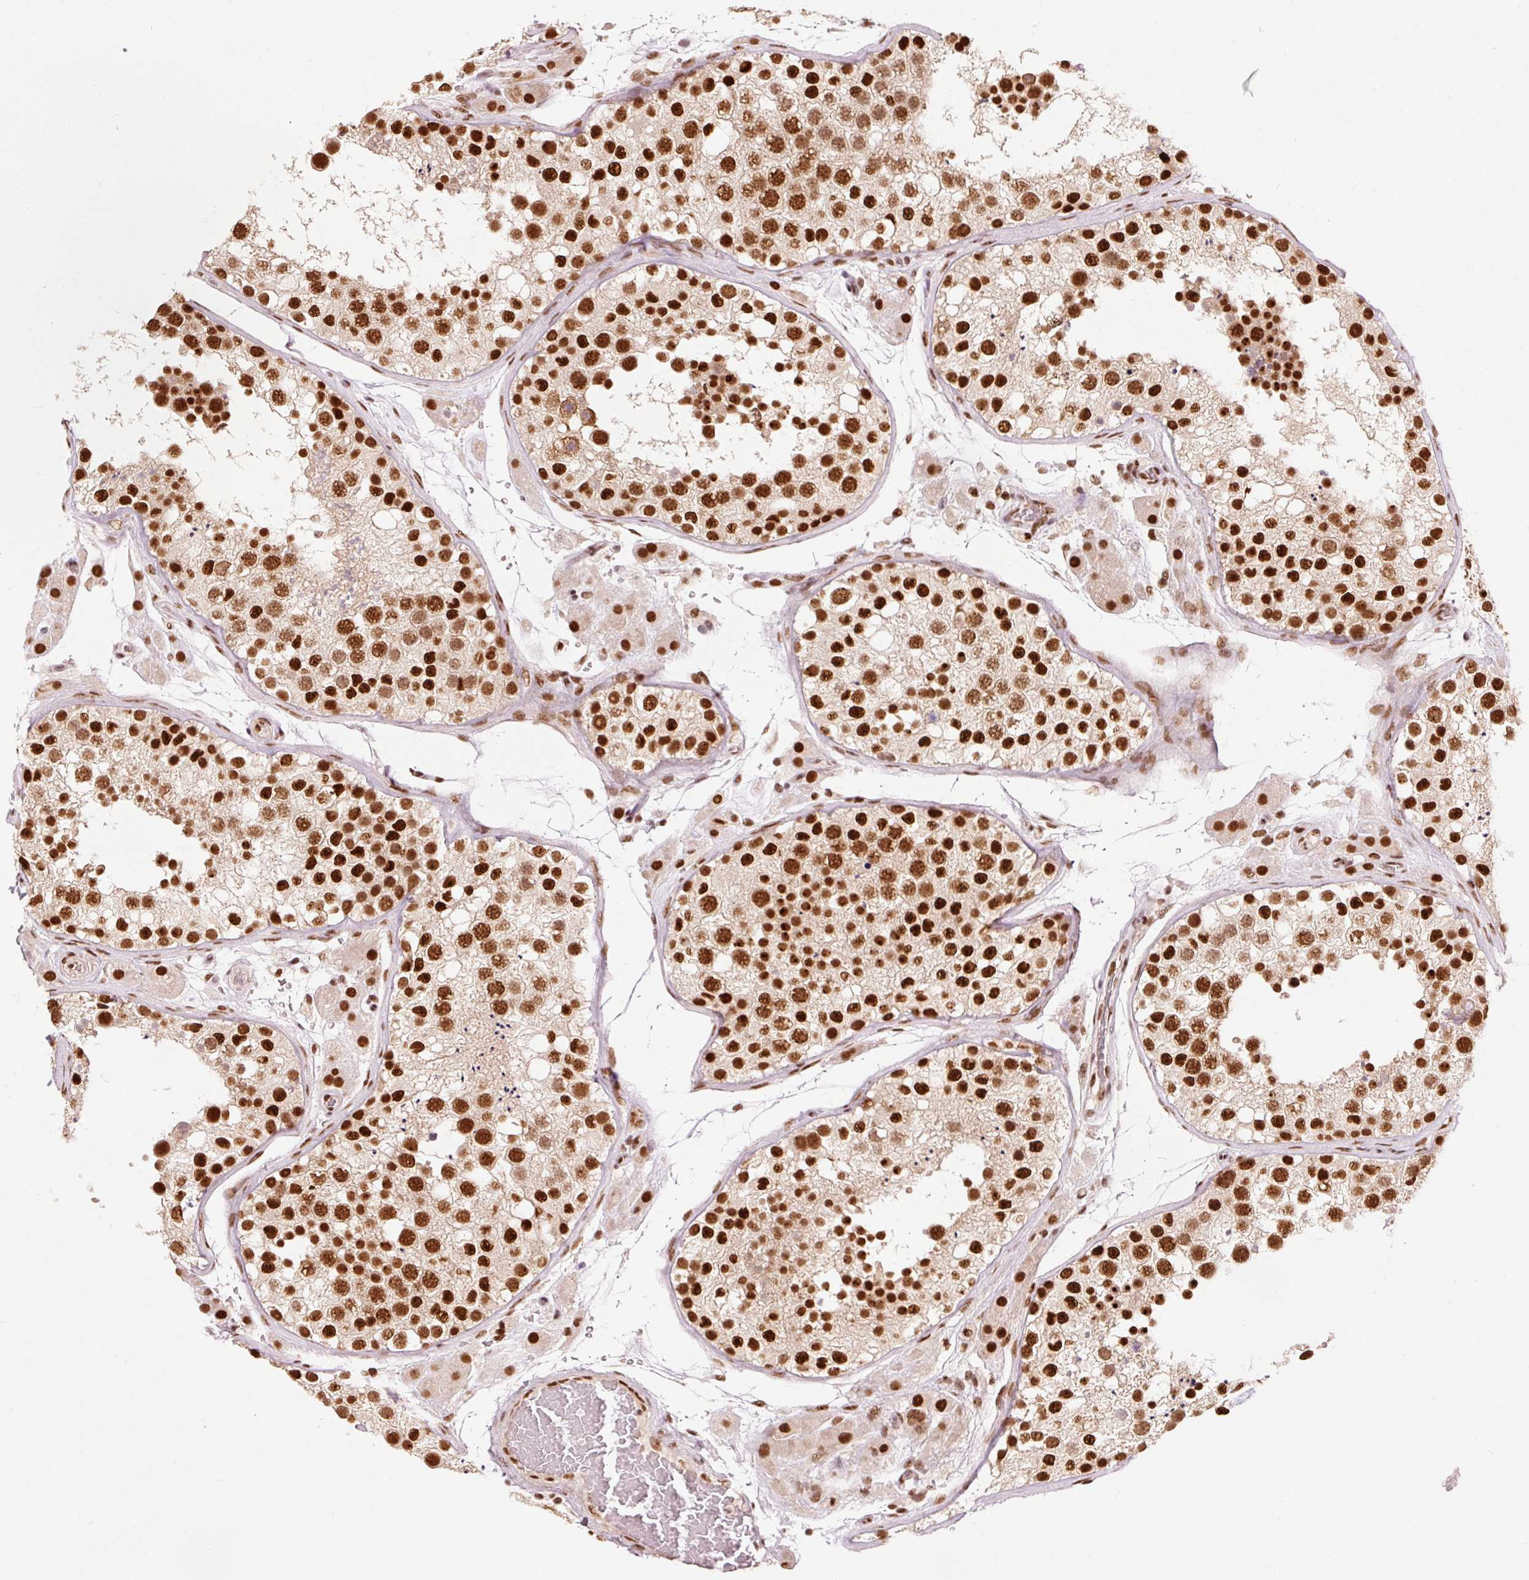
{"staining": {"intensity": "strong", "quantity": ">75%", "location": "nuclear"}, "tissue": "testis", "cell_type": "Cells in seminiferous ducts", "image_type": "normal", "snomed": [{"axis": "morphology", "description": "Normal tissue, NOS"}, {"axis": "topography", "description": "Testis"}], "caption": "An IHC photomicrograph of benign tissue is shown. Protein staining in brown labels strong nuclear positivity in testis within cells in seminiferous ducts. (Stains: DAB in brown, nuclei in blue, Microscopy: brightfield microscopy at high magnification).", "gene": "ZBTB44", "patient": {"sex": "male", "age": 26}}